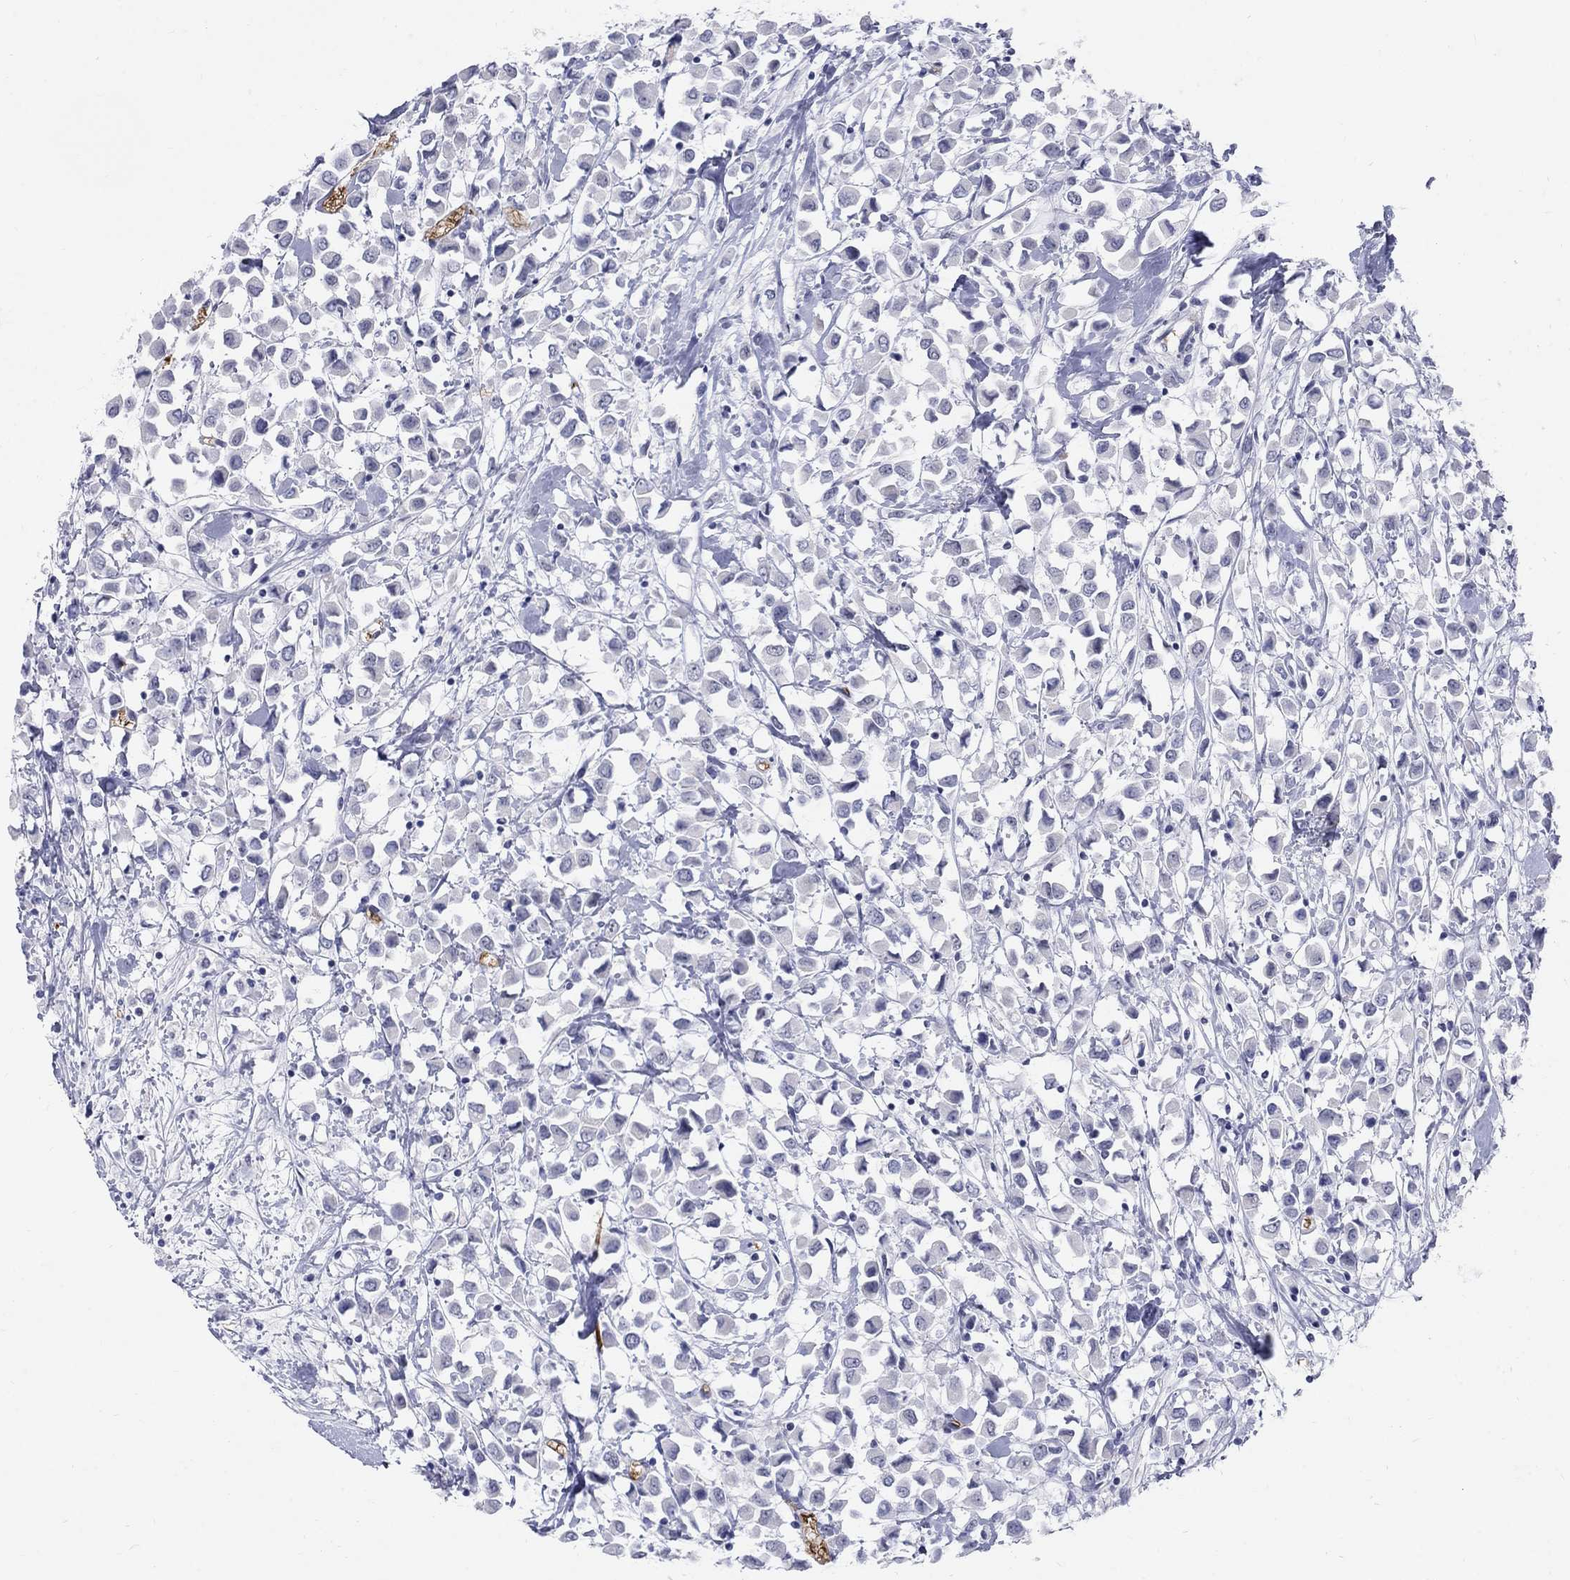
{"staining": {"intensity": "negative", "quantity": "none", "location": "none"}, "tissue": "breast cancer", "cell_type": "Tumor cells", "image_type": "cancer", "snomed": [{"axis": "morphology", "description": "Duct carcinoma"}, {"axis": "topography", "description": "Breast"}], "caption": "Breast infiltrating ductal carcinoma stained for a protein using immunohistochemistry reveals no expression tumor cells.", "gene": "DMTN", "patient": {"sex": "female", "age": 61}}